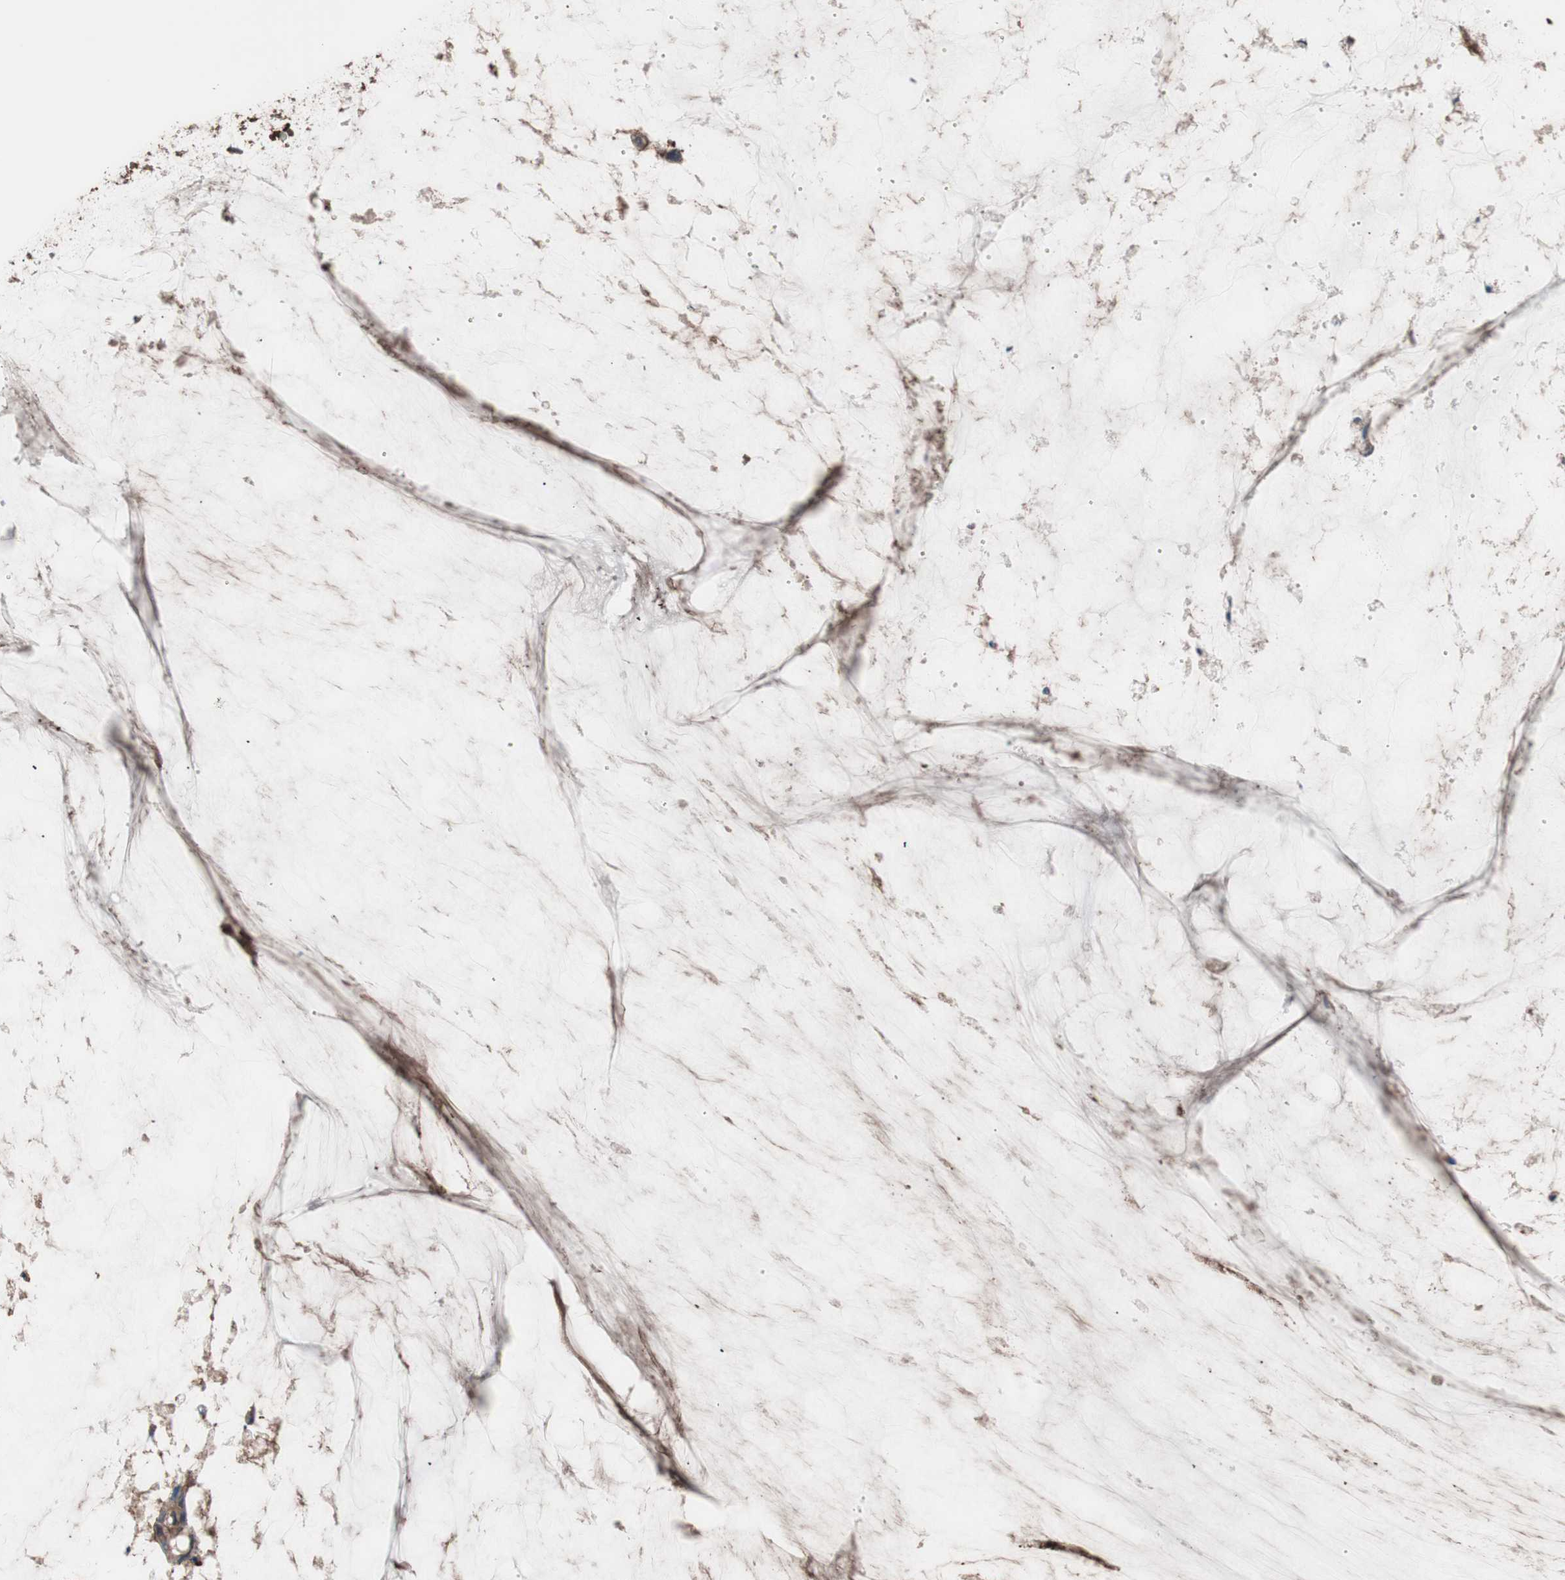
{"staining": {"intensity": "moderate", "quantity": ">75%", "location": "cytoplasmic/membranous"}, "tissue": "ovarian cancer", "cell_type": "Tumor cells", "image_type": "cancer", "snomed": [{"axis": "morphology", "description": "Cystadenocarcinoma, mucinous, NOS"}, {"axis": "topography", "description": "Ovary"}], "caption": "The immunohistochemical stain shows moderate cytoplasmic/membranous staining in tumor cells of ovarian cancer (mucinous cystadenocarcinoma) tissue.", "gene": "CALM2", "patient": {"sex": "female", "age": 39}}